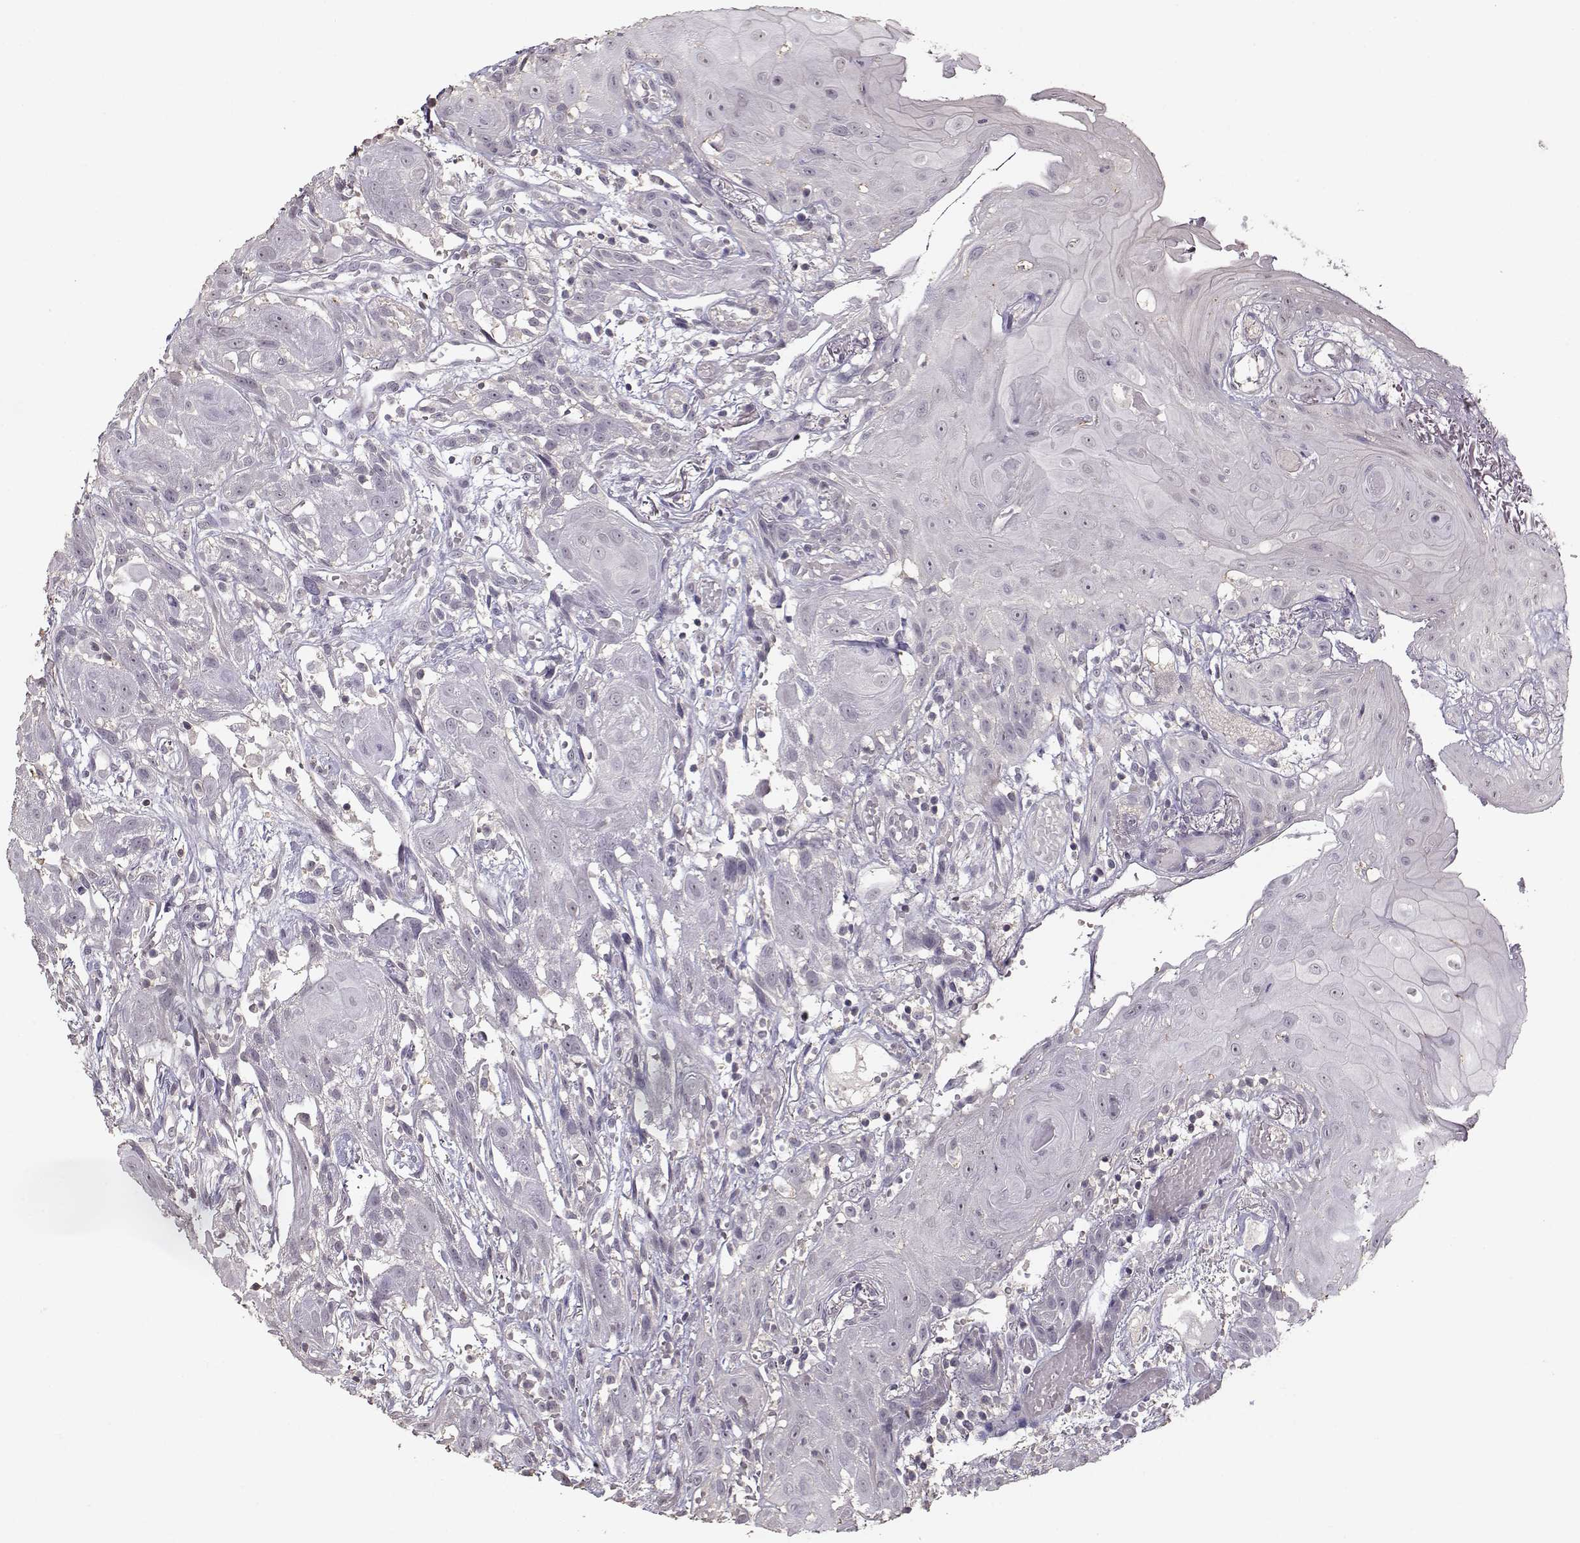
{"staining": {"intensity": "negative", "quantity": "none", "location": "none"}, "tissue": "head and neck cancer", "cell_type": "Tumor cells", "image_type": "cancer", "snomed": [{"axis": "morphology", "description": "Normal tissue, NOS"}, {"axis": "morphology", "description": "Squamous cell carcinoma, NOS"}, {"axis": "topography", "description": "Oral tissue"}, {"axis": "topography", "description": "Salivary gland"}, {"axis": "topography", "description": "Head-Neck"}], "caption": "A histopathology image of squamous cell carcinoma (head and neck) stained for a protein displays no brown staining in tumor cells. Nuclei are stained in blue.", "gene": "UROC1", "patient": {"sex": "female", "age": 62}}